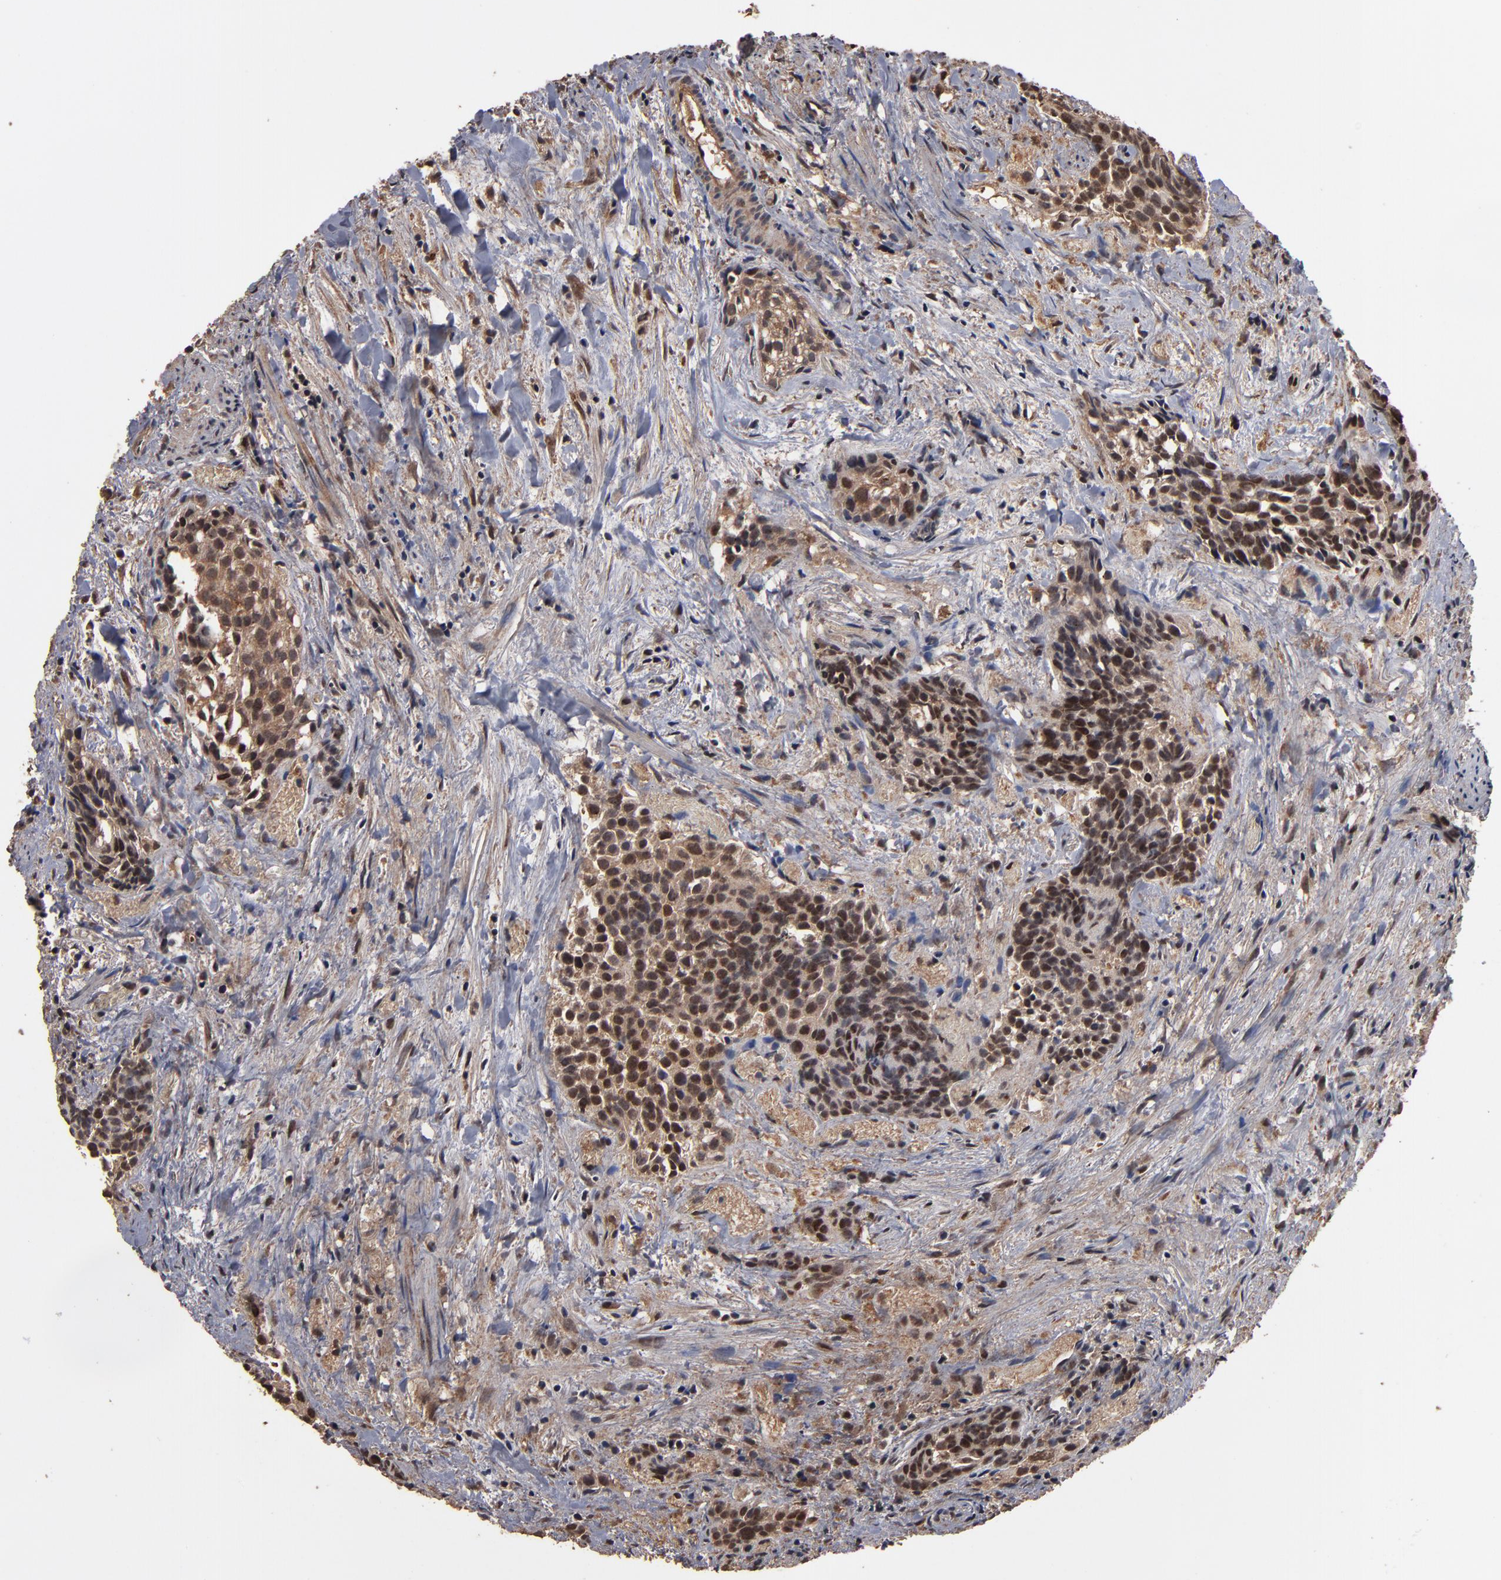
{"staining": {"intensity": "moderate", "quantity": ">75%", "location": "cytoplasmic/membranous,nuclear"}, "tissue": "urothelial cancer", "cell_type": "Tumor cells", "image_type": "cancer", "snomed": [{"axis": "morphology", "description": "Urothelial carcinoma, High grade"}, {"axis": "topography", "description": "Urinary bladder"}], "caption": "Moderate cytoplasmic/membranous and nuclear expression is appreciated in approximately >75% of tumor cells in urothelial cancer.", "gene": "NXF2B", "patient": {"sex": "female", "age": 78}}